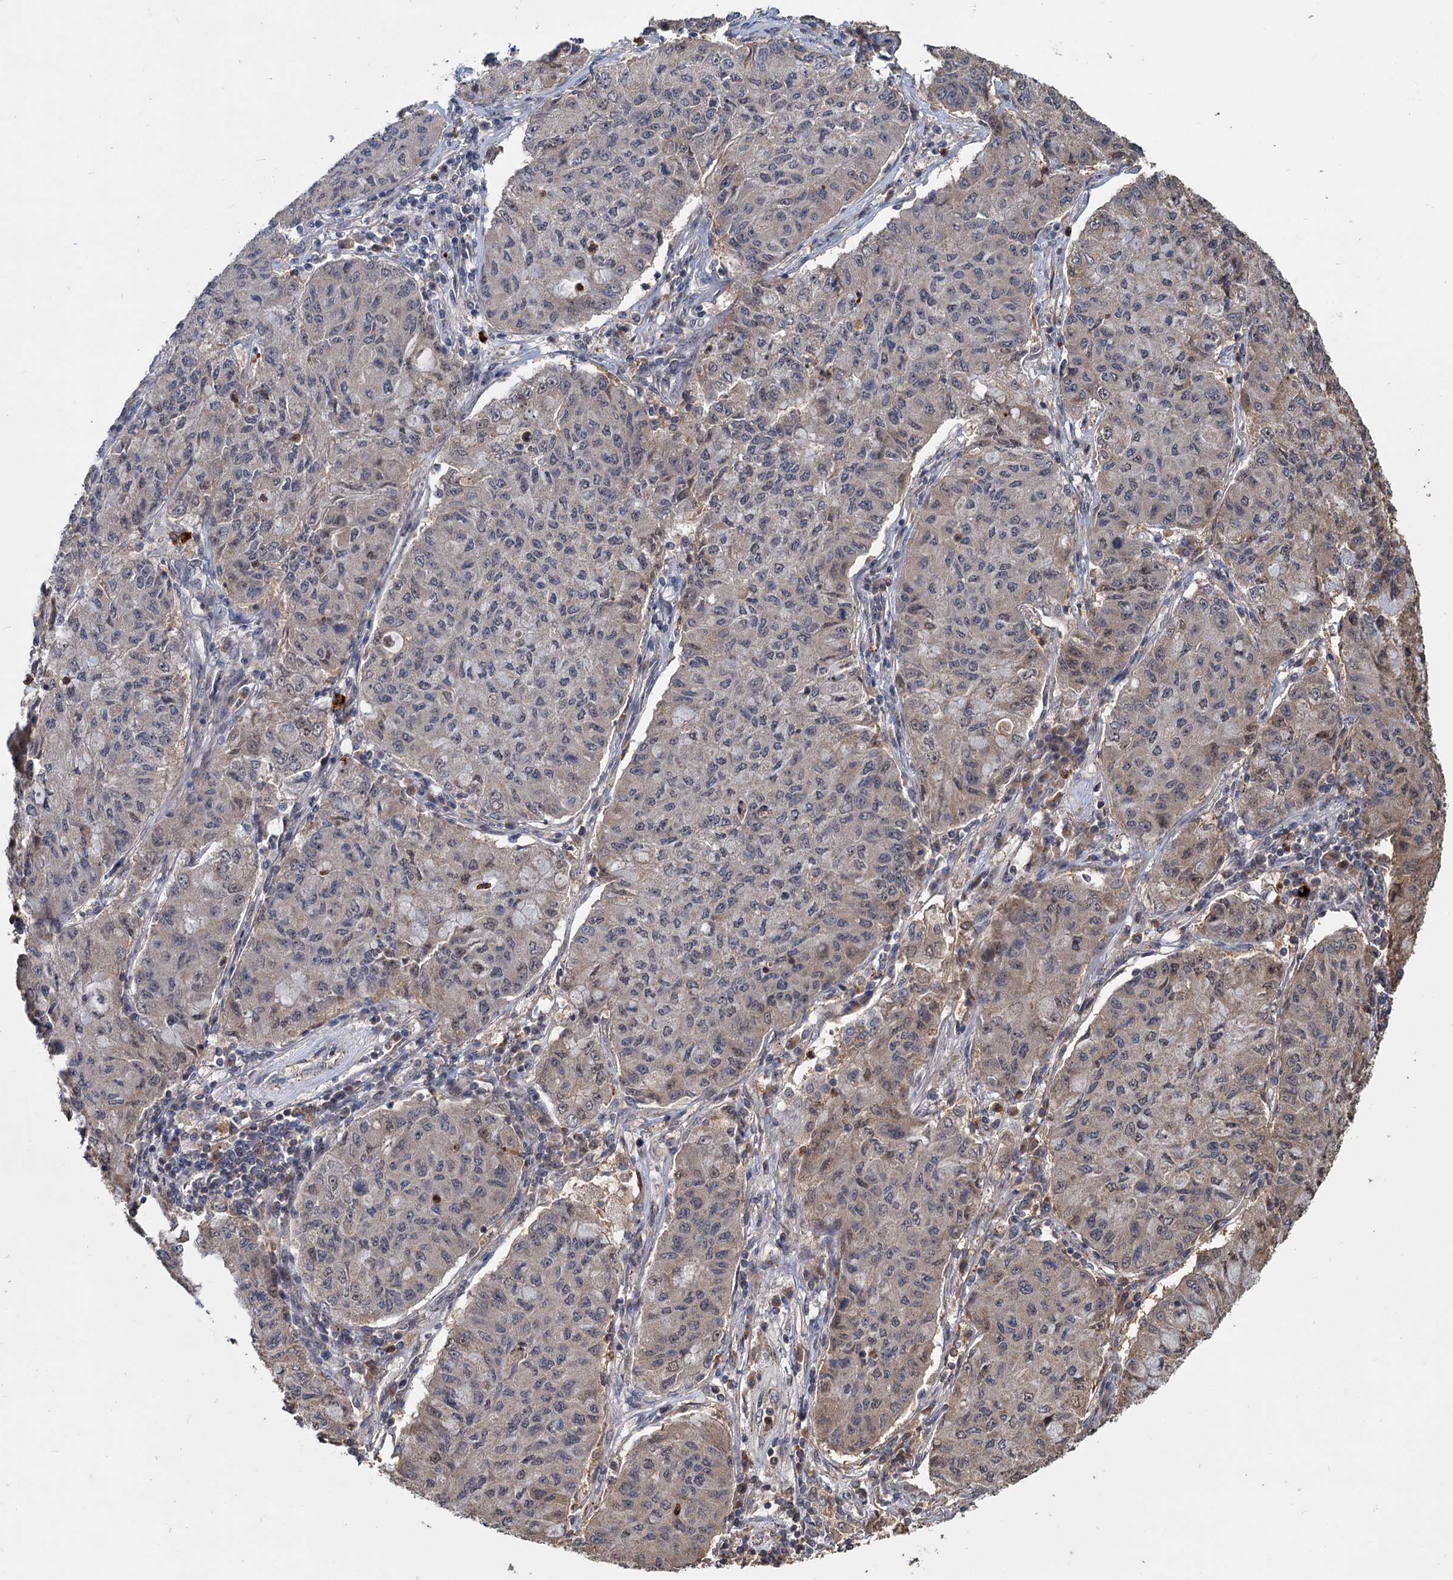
{"staining": {"intensity": "weak", "quantity": "<25%", "location": "cytoplasmic/membranous"}, "tissue": "lung cancer", "cell_type": "Tumor cells", "image_type": "cancer", "snomed": [{"axis": "morphology", "description": "Squamous cell carcinoma, NOS"}, {"axis": "topography", "description": "Lung"}], "caption": "The histopathology image reveals no significant positivity in tumor cells of lung cancer. Nuclei are stained in blue.", "gene": "KANSL2", "patient": {"sex": "male", "age": 74}}